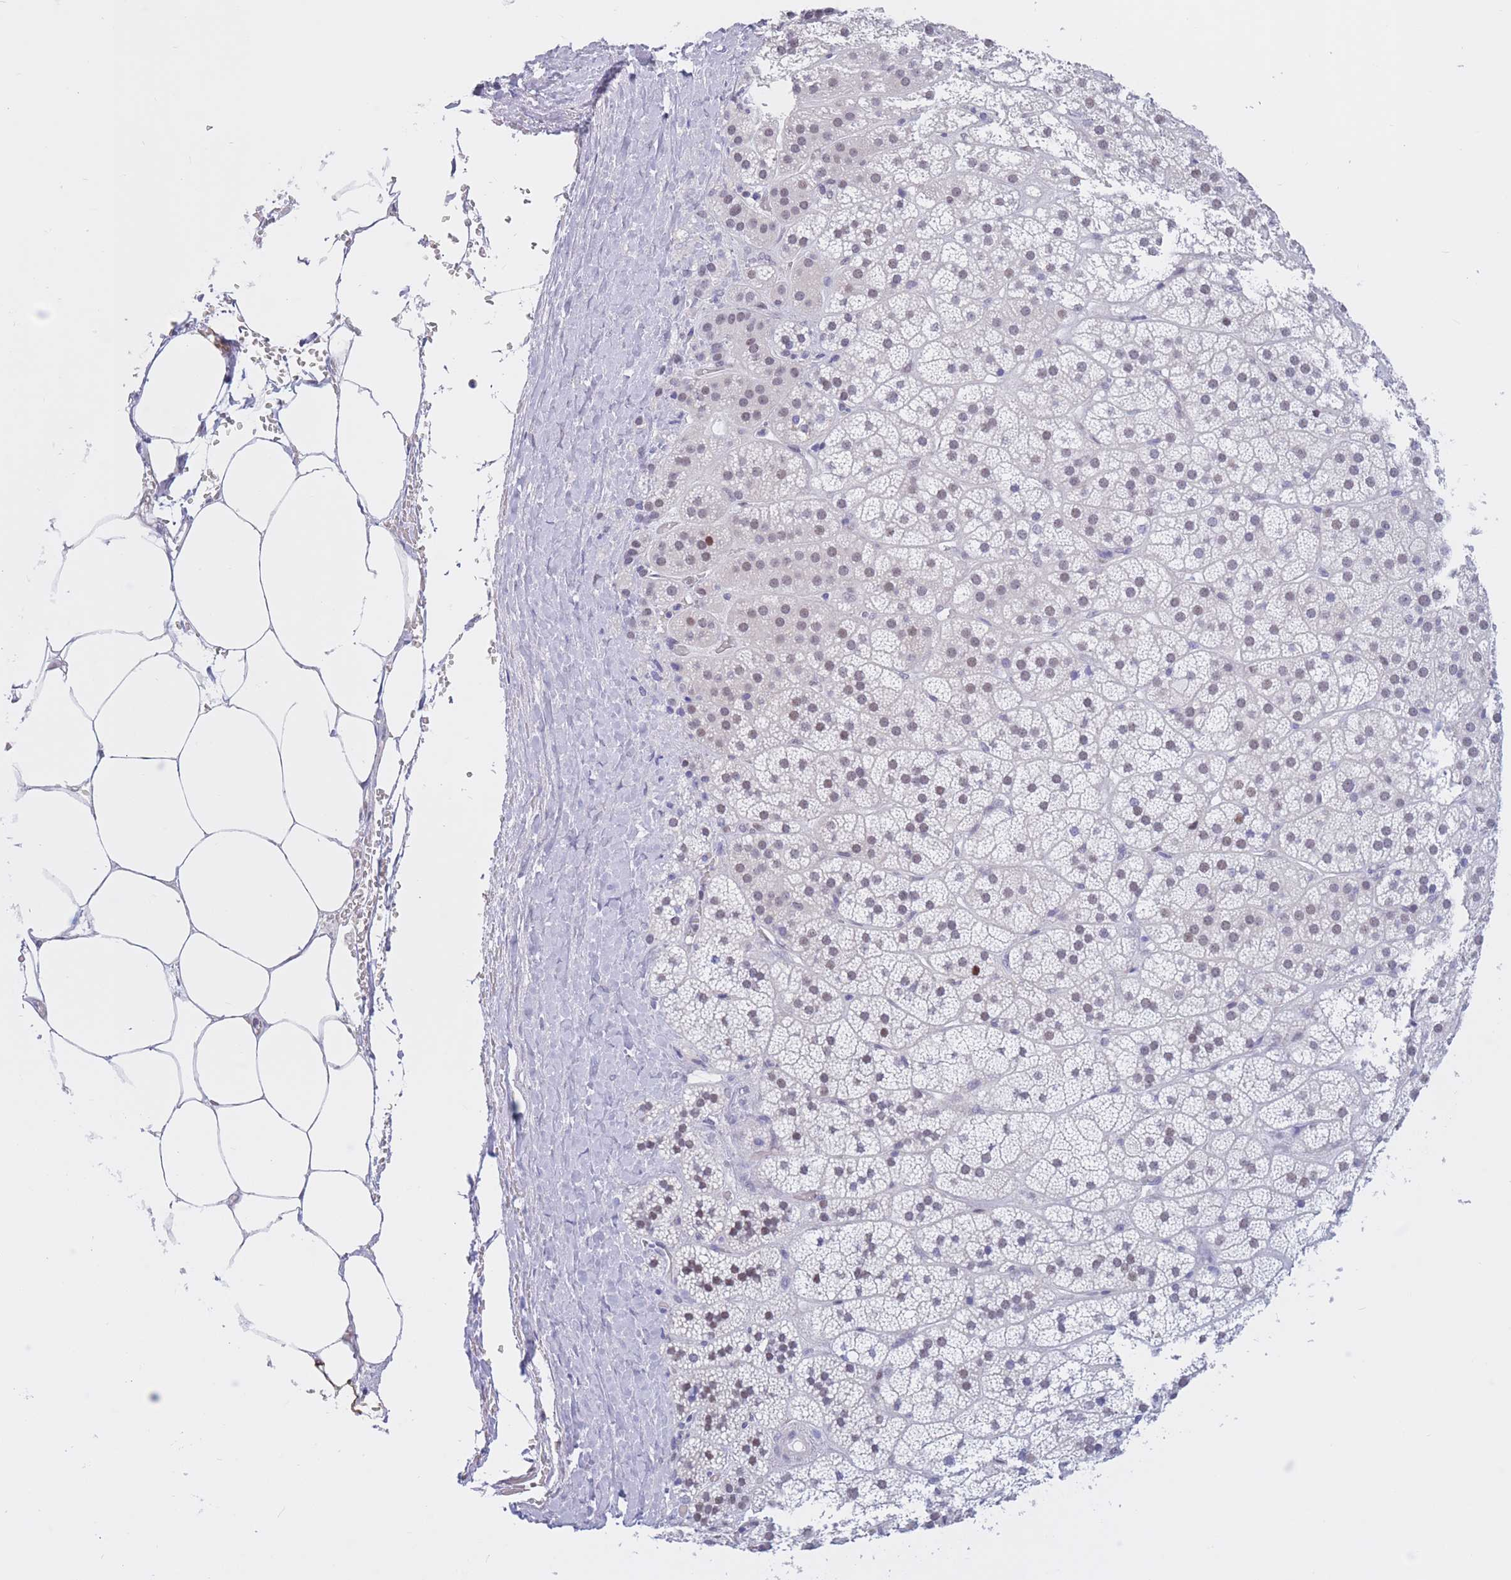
{"staining": {"intensity": "weak", "quantity": "<25%", "location": "nuclear"}, "tissue": "adrenal gland", "cell_type": "Glandular cells", "image_type": "normal", "snomed": [{"axis": "morphology", "description": "Normal tissue, NOS"}, {"axis": "topography", "description": "Adrenal gland"}], "caption": "Immunohistochemistry image of normal adrenal gland stained for a protein (brown), which demonstrates no staining in glandular cells.", "gene": "NASP", "patient": {"sex": "female", "age": 70}}